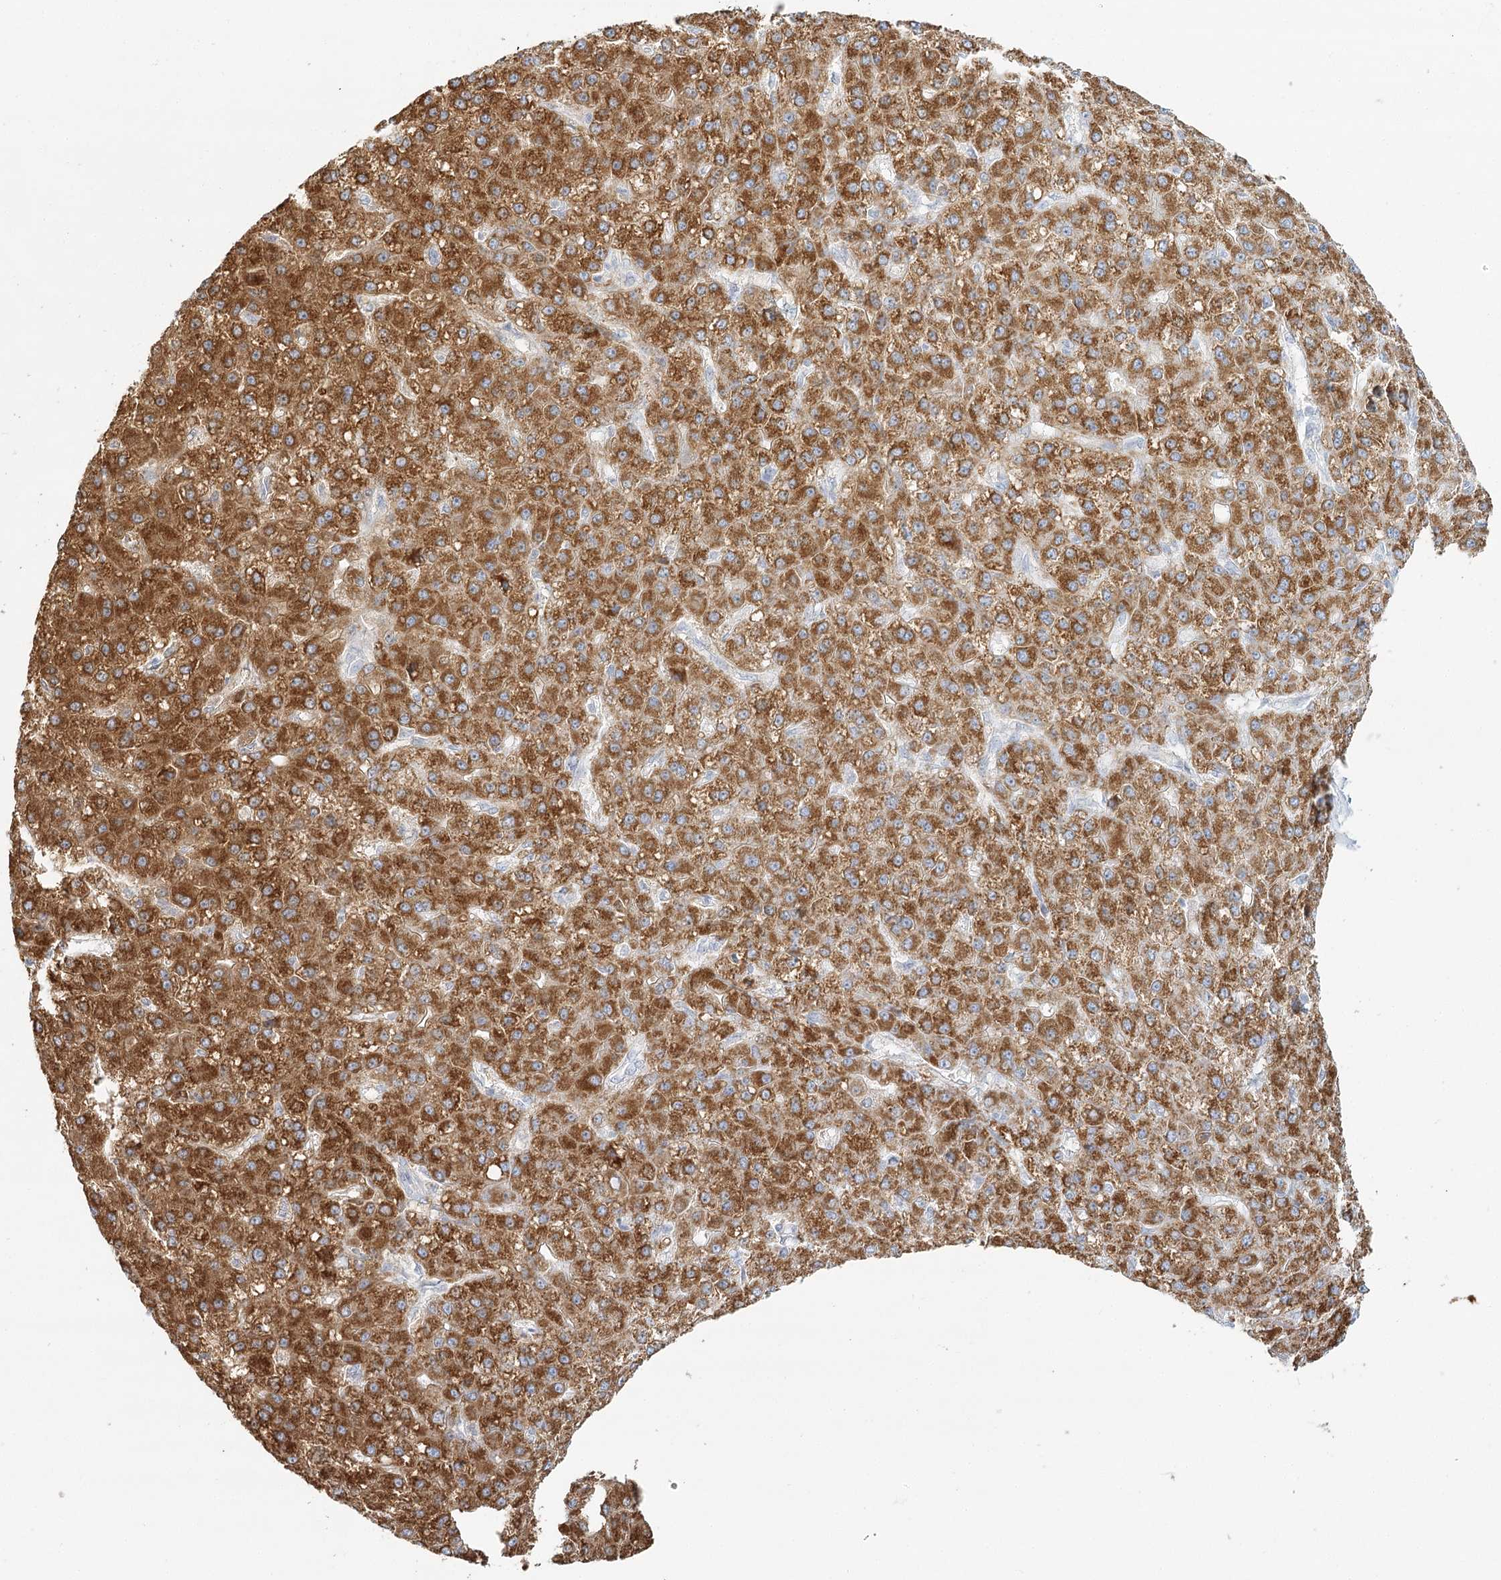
{"staining": {"intensity": "strong", "quantity": ">75%", "location": "cytoplasmic/membranous"}, "tissue": "liver cancer", "cell_type": "Tumor cells", "image_type": "cancer", "snomed": [{"axis": "morphology", "description": "Carcinoma, Hepatocellular, NOS"}, {"axis": "topography", "description": "Liver"}], "caption": "About >75% of tumor cells in hepatocellular carcinoma (liver) reveal strong cytoplasmic/membranous protein expression as visualized by brown immunohistochemical staining.", "gene": "DMGDH", "patient": {"sex": "male", "age": 67}}